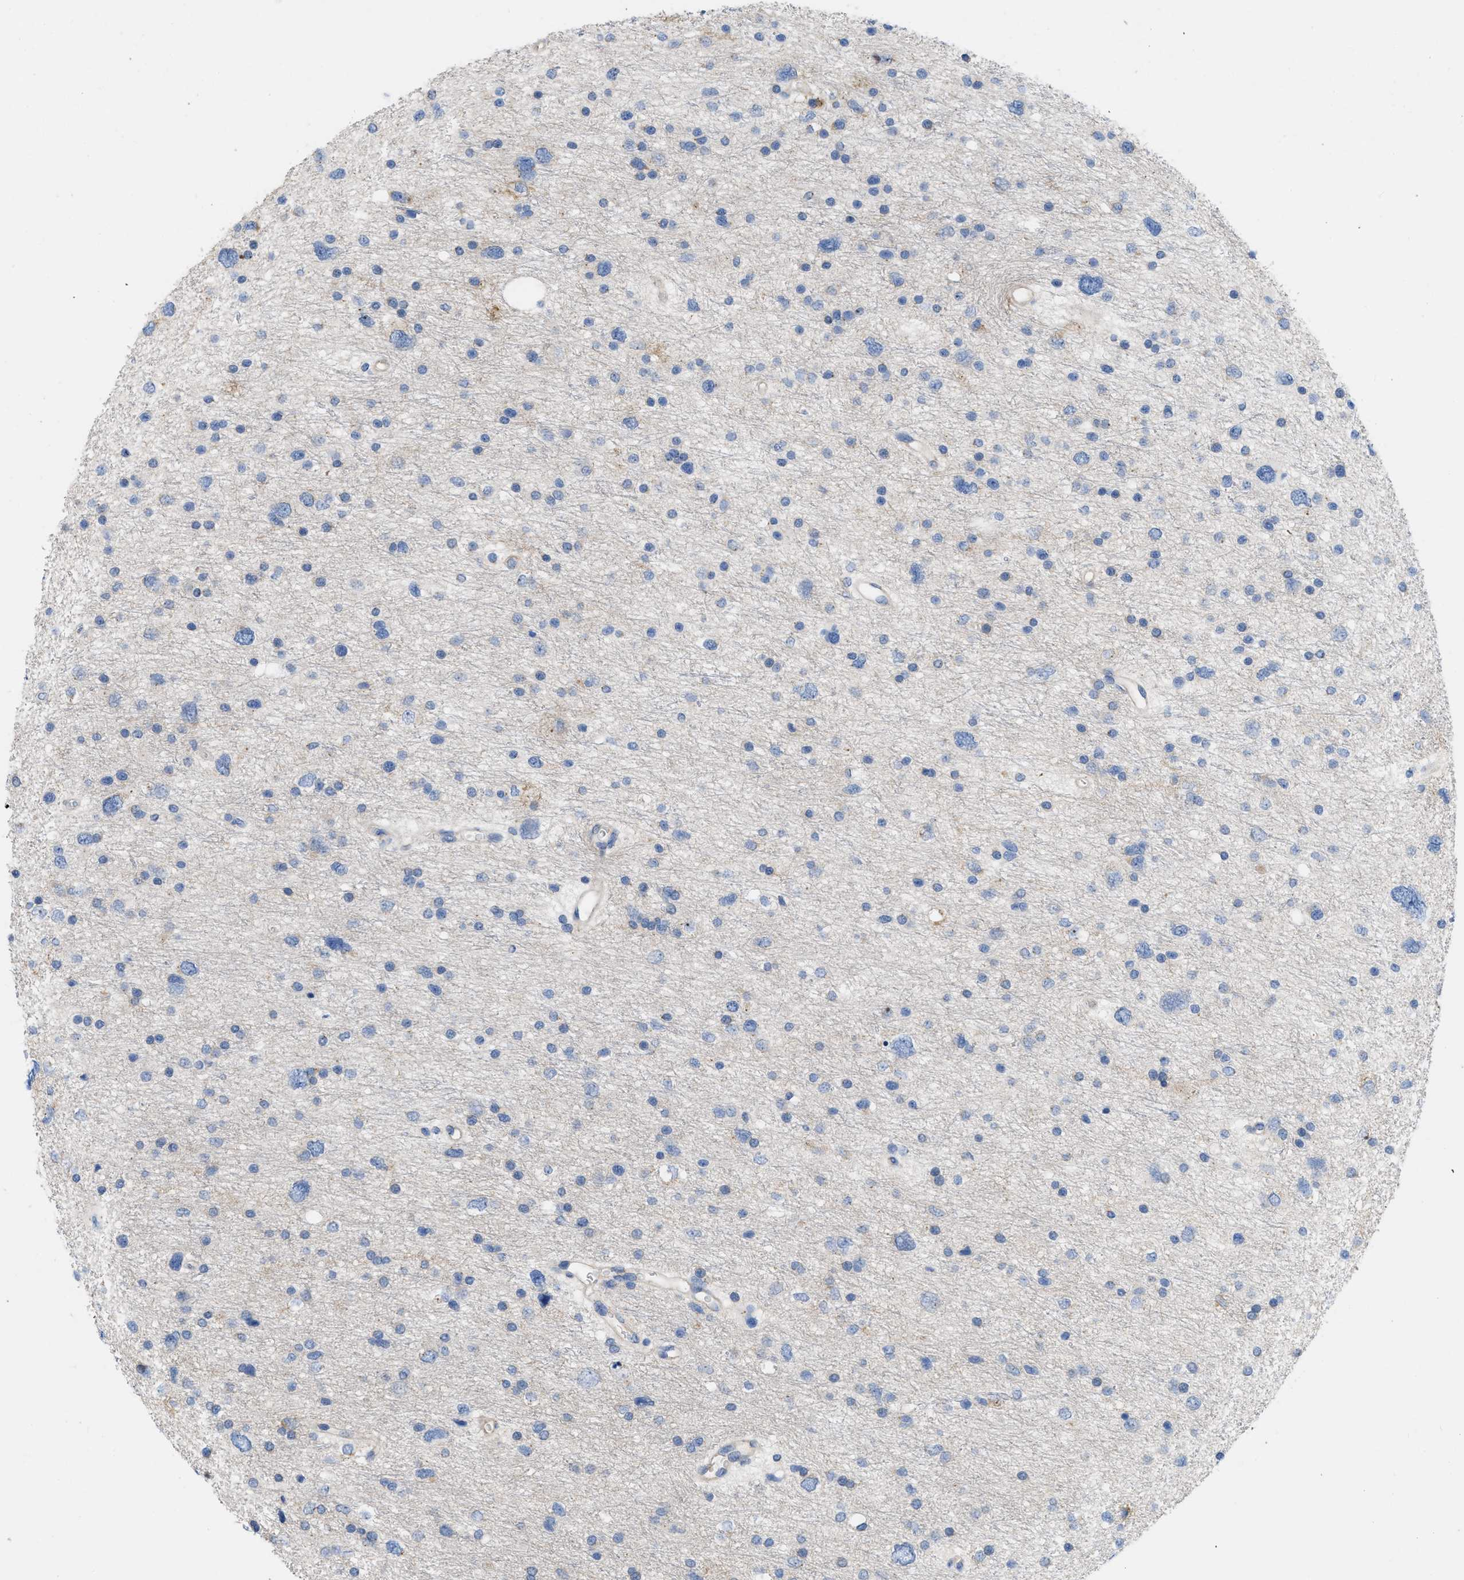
{"staining": {"intensity": "negative", "quantity": "none", "location": "none"}, "tissue": "glioma", "cell_type": "Tumor cells", "image_type": "cancer", "snomed": [{"axis": "morphology", "description": "Glioma, malignant, Low grade"}, {"axis": "topography", "description": "Brain"}], "caption": "Malignant glioma (low-grade) stained for a protein using immunohistochemistry (IHC) shows no staining tumor cells.", "gene": "PLPPR5", "patient": {"sex": "female", "age": 37}}